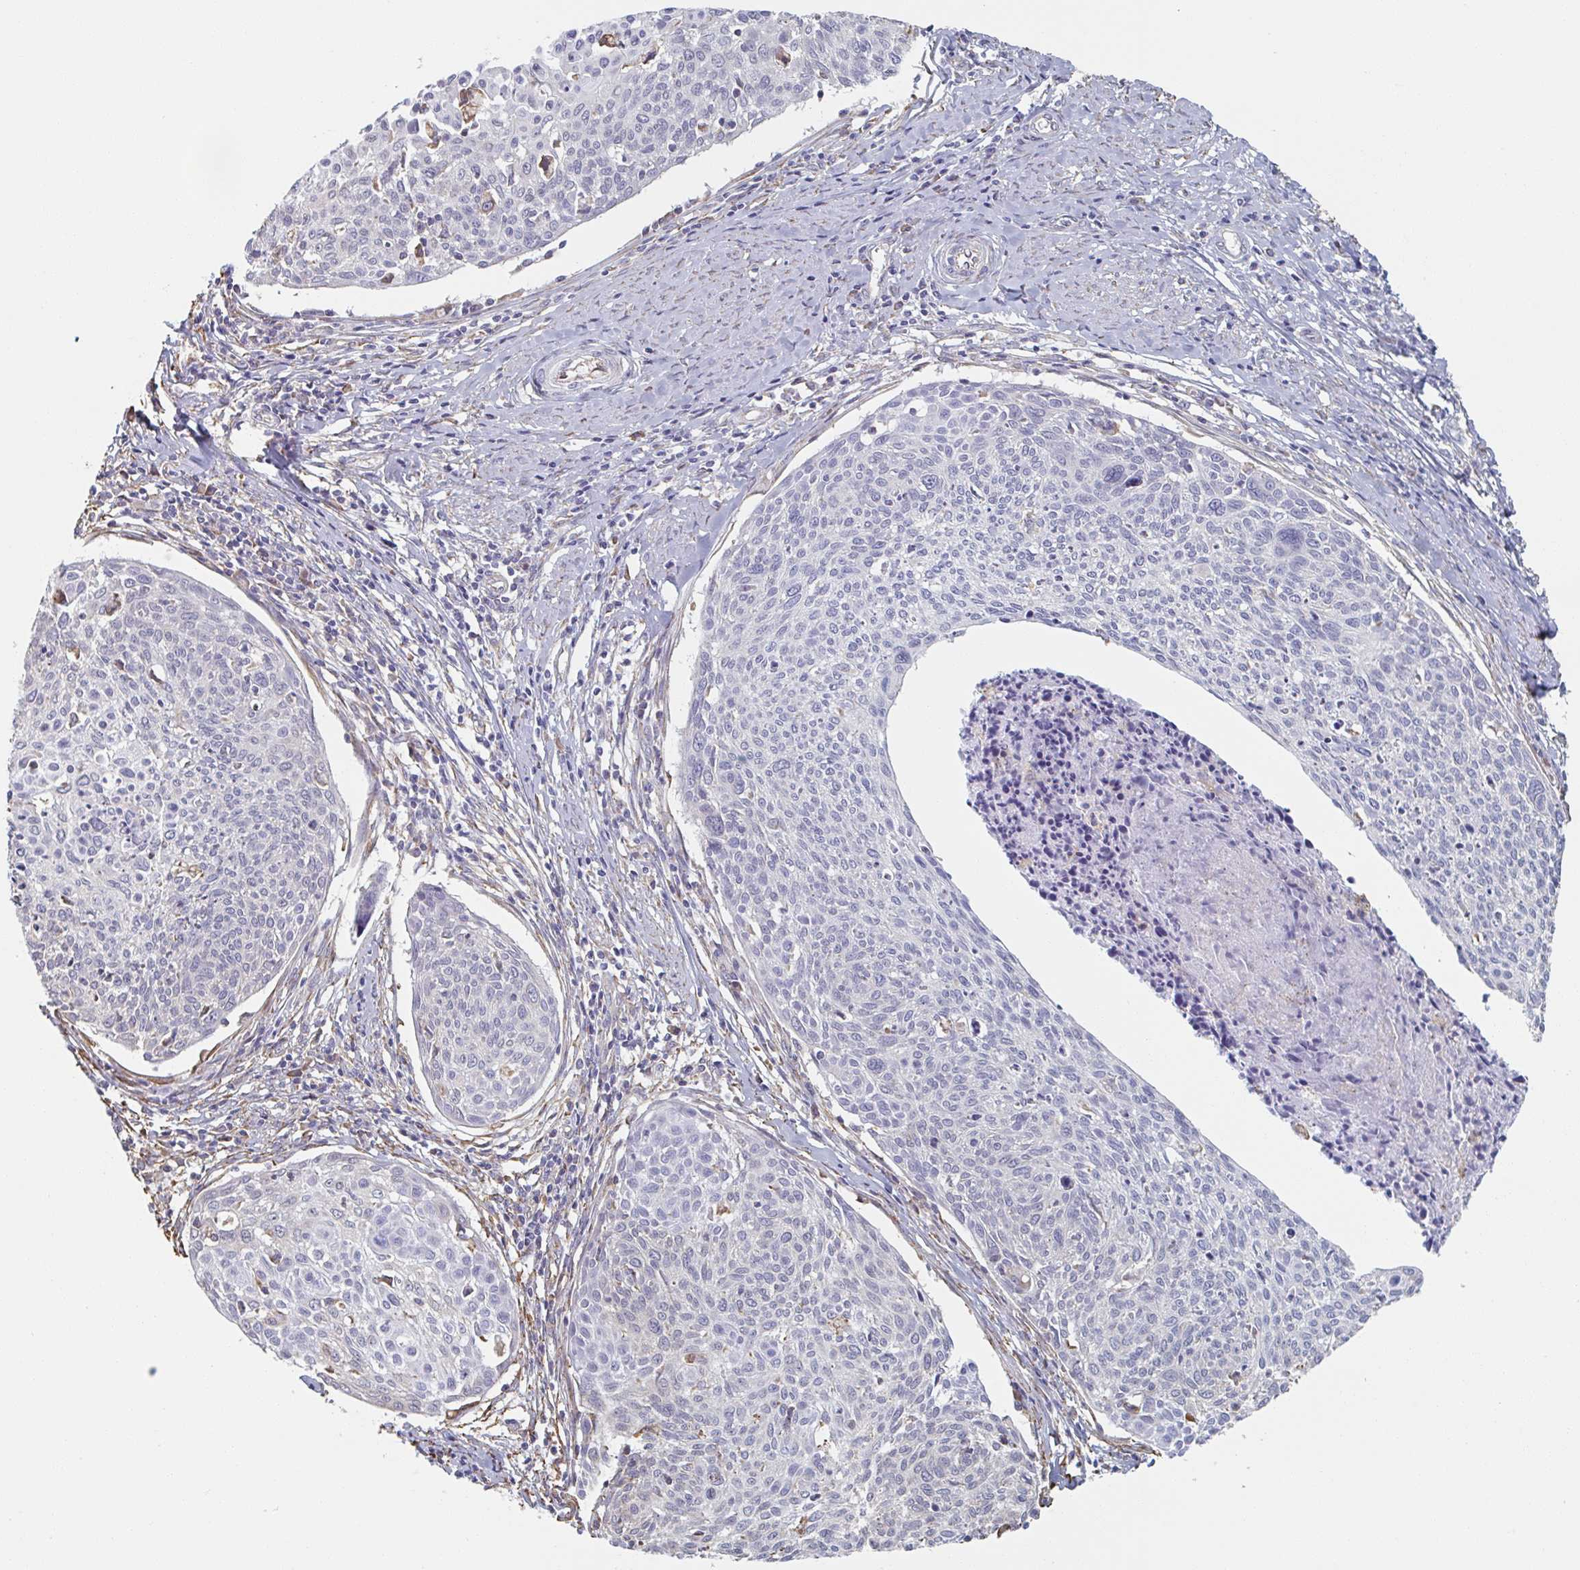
{"staining": {"intensity": "negative", "quantity": "none", "location": "none"}, "tissue": "cervical cancer", "cell_type": "Tumor cells", "image_type": "cancer", "snomed": [{"axis": "morphology", "description": "Squamous cell carcinoma, NOS"}, {"axis": "topography", "description": "Cervix"}], "caption": "There is no significant staining in tumor cells of squamous cell carcinoma (cervical). (DAB (3,3'-diaminobenzidine) immunohistochemistry (IHC), high magnification).", "gene": "RAB5IF", "patient": {"sex": "female", "age": 49}}